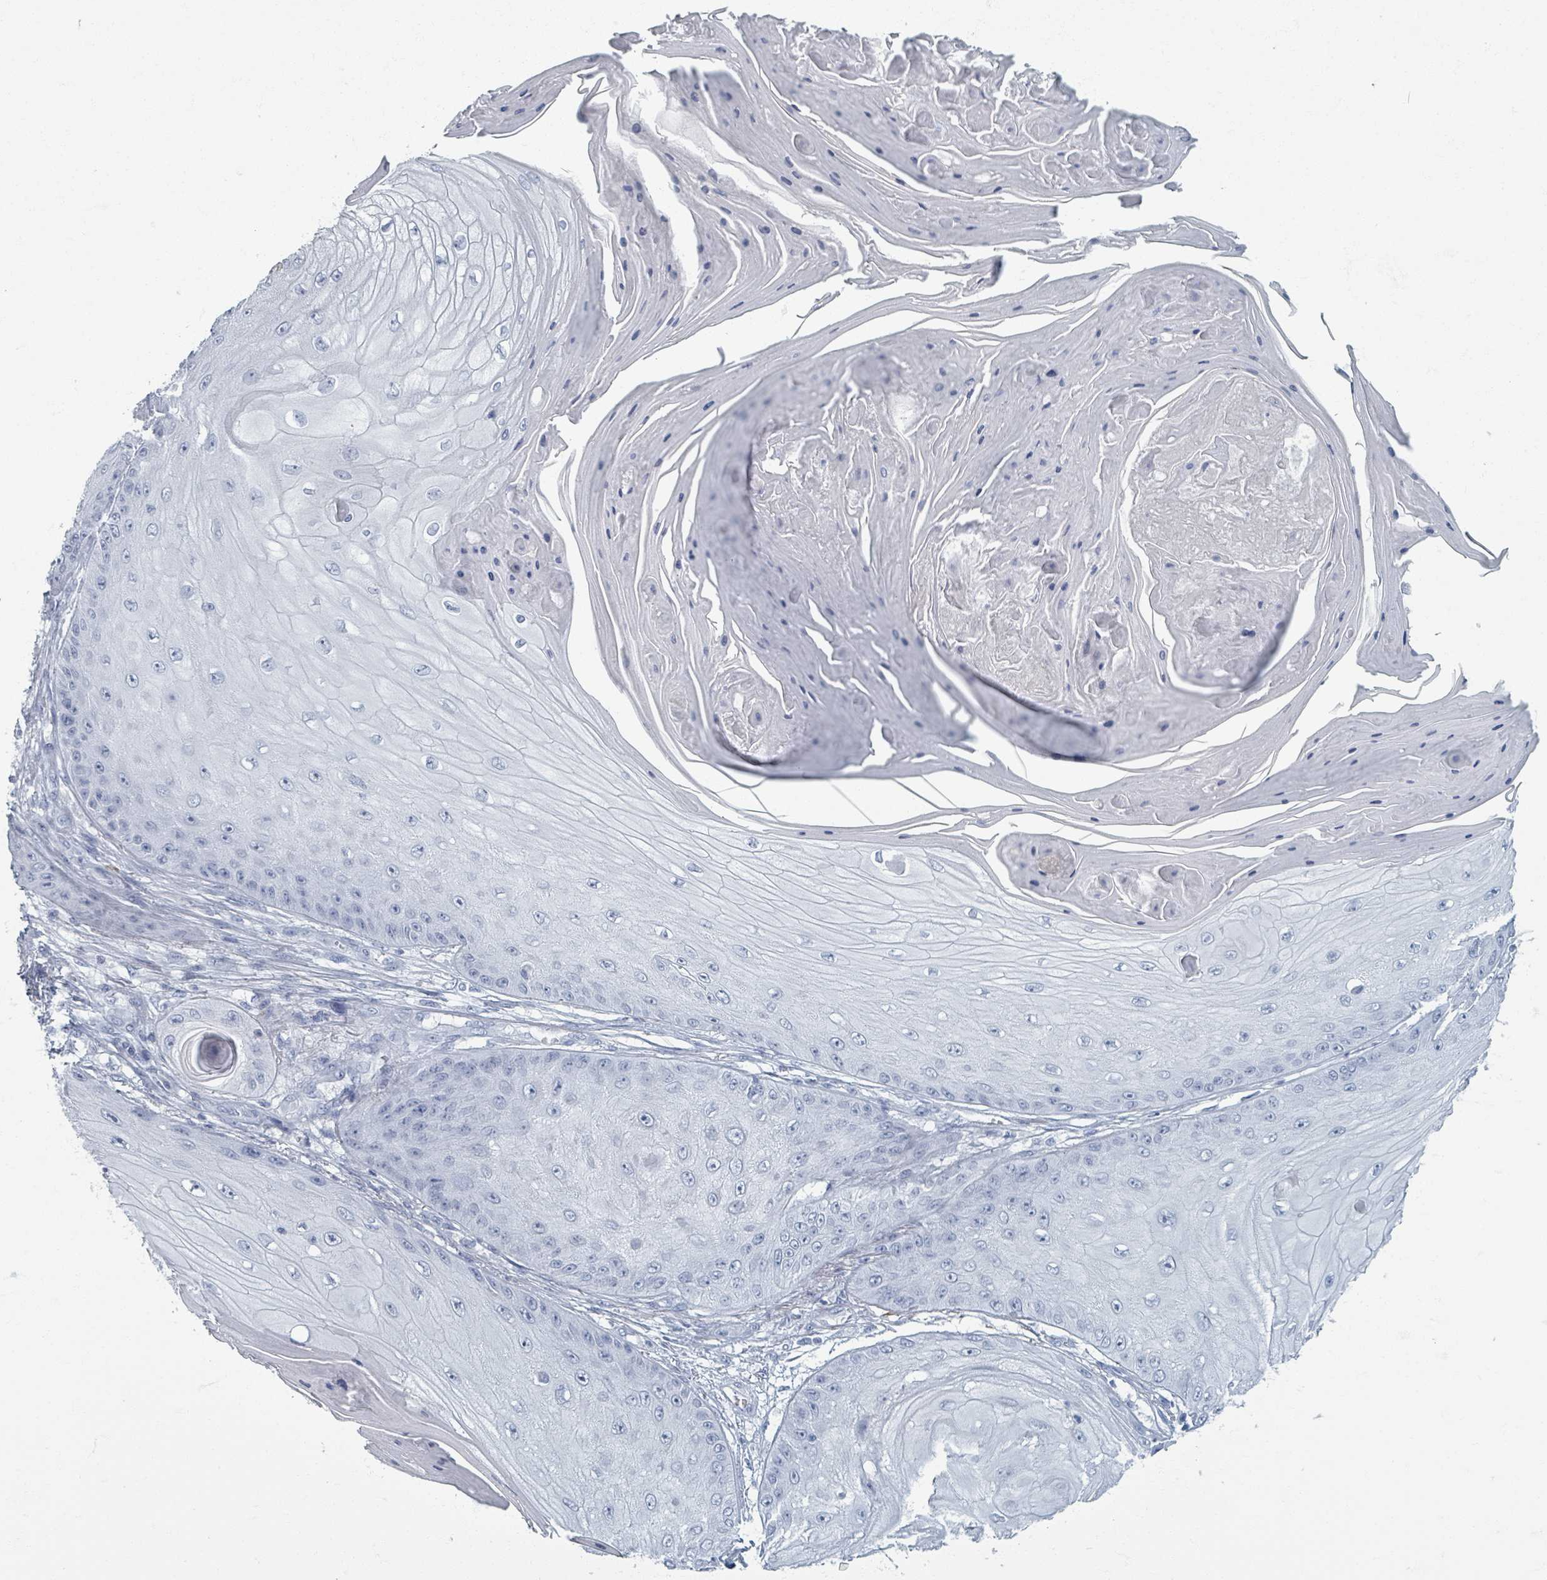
{"staining": {"intensity": "negative", "quantity": "none", "location": "none"}, "tissue": "skin cancer", "cell_type": "Tumor cells", "image_type": "cancer", "snomed": [{"axis": "morphology", "description": "Squamous cell carcinoma, NOS"}, {"axis": "topography", "description": "Skin"}], "caption": "Immunohistochemistry (IHC) photomicrograph of neoplastic tissue: human skin cancer (squamous cell carcinoma) stained with DAB (3,3'-diaminobenzidine) shows no significant protein positivity in tumor cells.", "gene": "TAS2R1", "patient": {"sex": "male", "age": 70}}